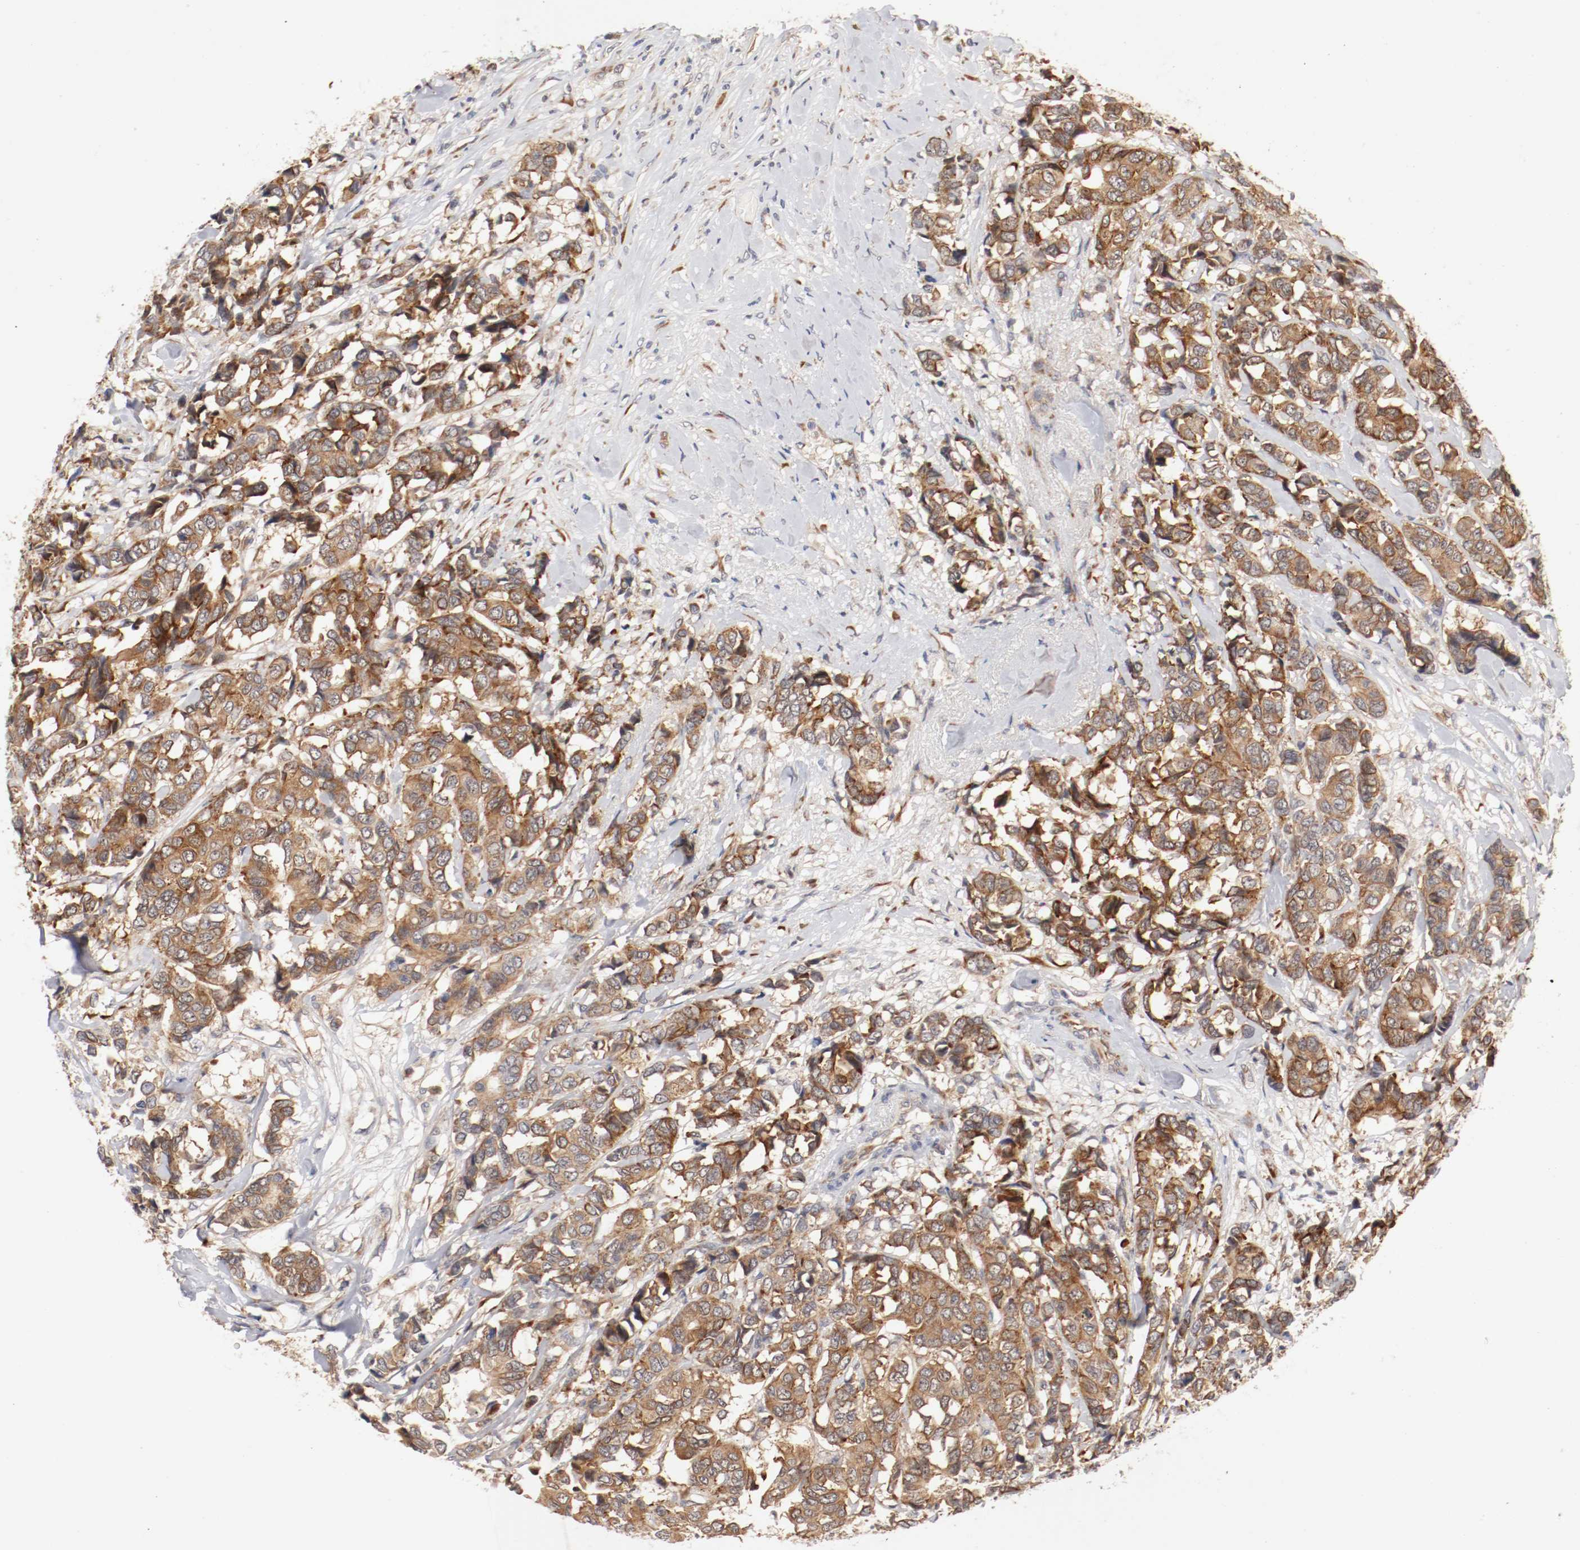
{"staining": {"intensity": "moderate", "quantity": ">75%", "location": "cytoplasmic/membranous"}, "tissue": "breast cancer", "cell_type": "Tumor cells", "image_type": "cancer", "snomed": [{"axis": "morphology", "description": "Duct carcinoma"}, {"axis": "topography", "description": "Breast"}], "caption": "This histopathology image demonstrates breast cancer stained with immunohistochemistry to label a protein in brown. The cytoplasmic/membranous of tumor cells show moderate positivity for the protein. Nuclei are counter-stained blue.", "gene": "FKBP3", "patient": {"sex": "female", "age": 87}}